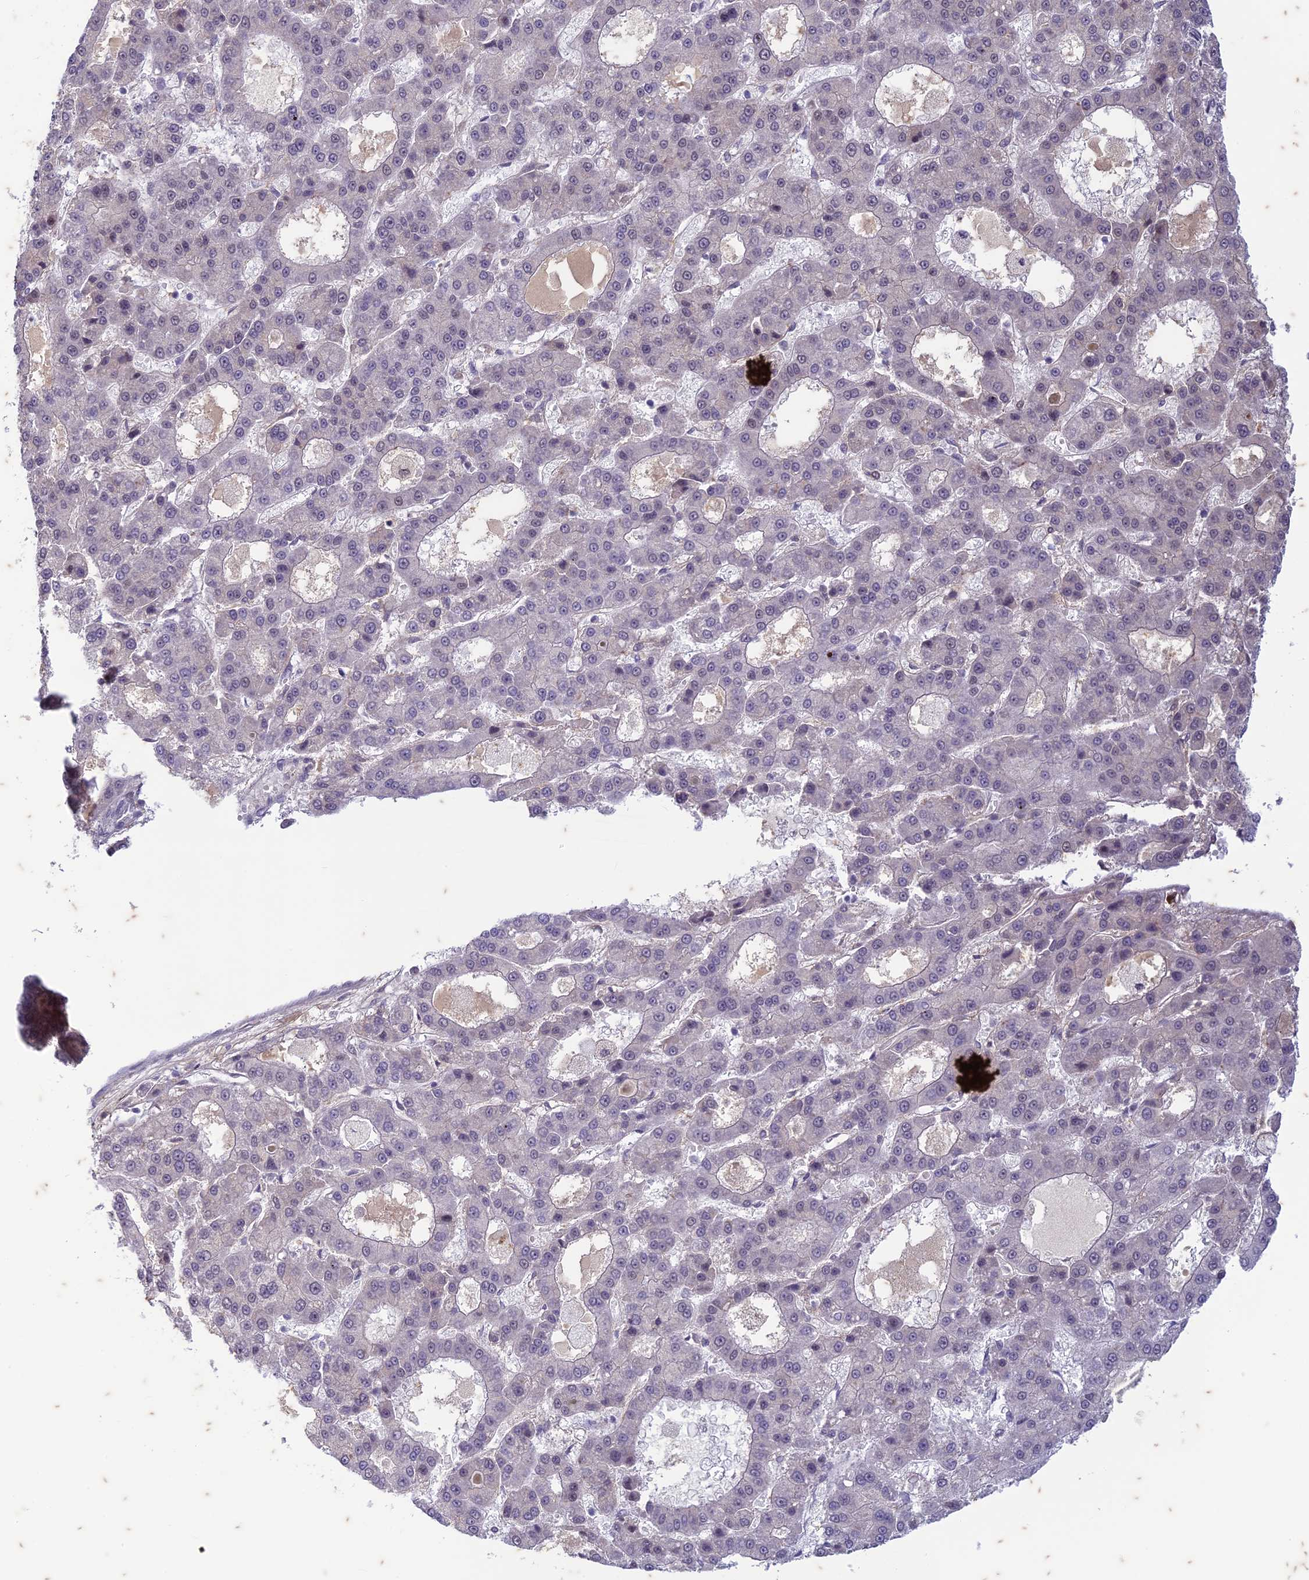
{"staining": {"intensity": "negative", "quantity": "none", "location": "none"}, "tissue": "liver cancer", "cell_type": "Tumor cells", "image_type": "cancer", "snomed": [{"axis": "morphology", "description": "Carcinoma, Hepatocellular, NOS"}, {"axis": "topography", "description": "Liver"}], "caption": "Immunohistochemistry of hepatocellular carcinoma (liver) exhibits no expression in tumor cells.", "gene": "PABPN1L", "patient": {"sex": "male", "age": 70}}